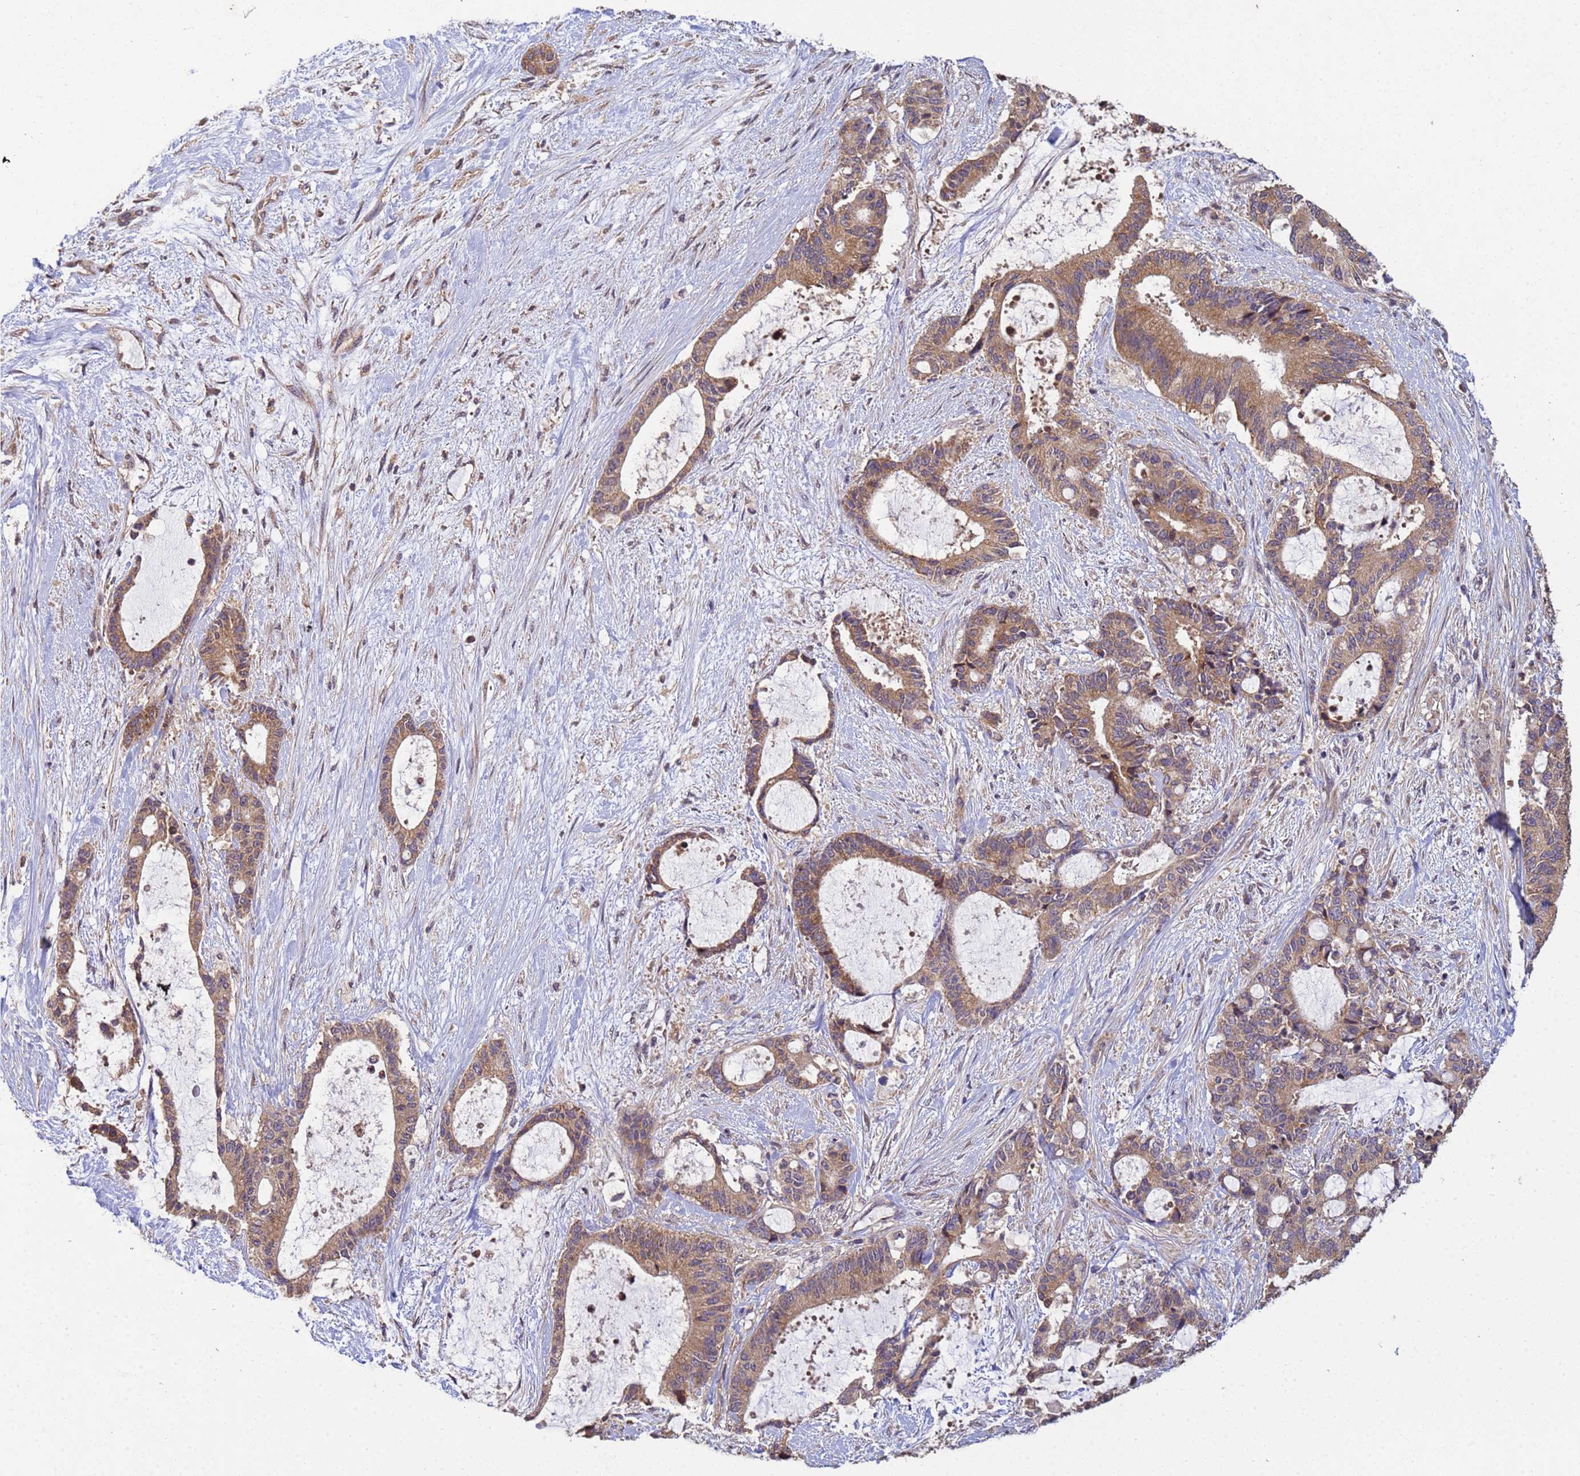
{"staining": {"intensity": "moderate", "quantity": ">75%", "location": "cytoplasmic/membranous"}, "tissue": "liver cancer", "cell_type": "Tumor cells", "image_type": "cancer", "snomed": [{"axis": "morphology", "description": "Normal tissue, NOS"}, {"axis": "morphology", "description": "Cholangiocarcinoma"}, {"axis": "topography", "description": "Liver"}, {"axis": "topography", "description": "Peripheral nerve tissue"}], "caption": "Human liver cholangiocarcinoma stained with a protein marker demonstrates moderate staining in tumor cells.", "gene": "P2RX7", "patient": {"sex": "female", "age": 73}}